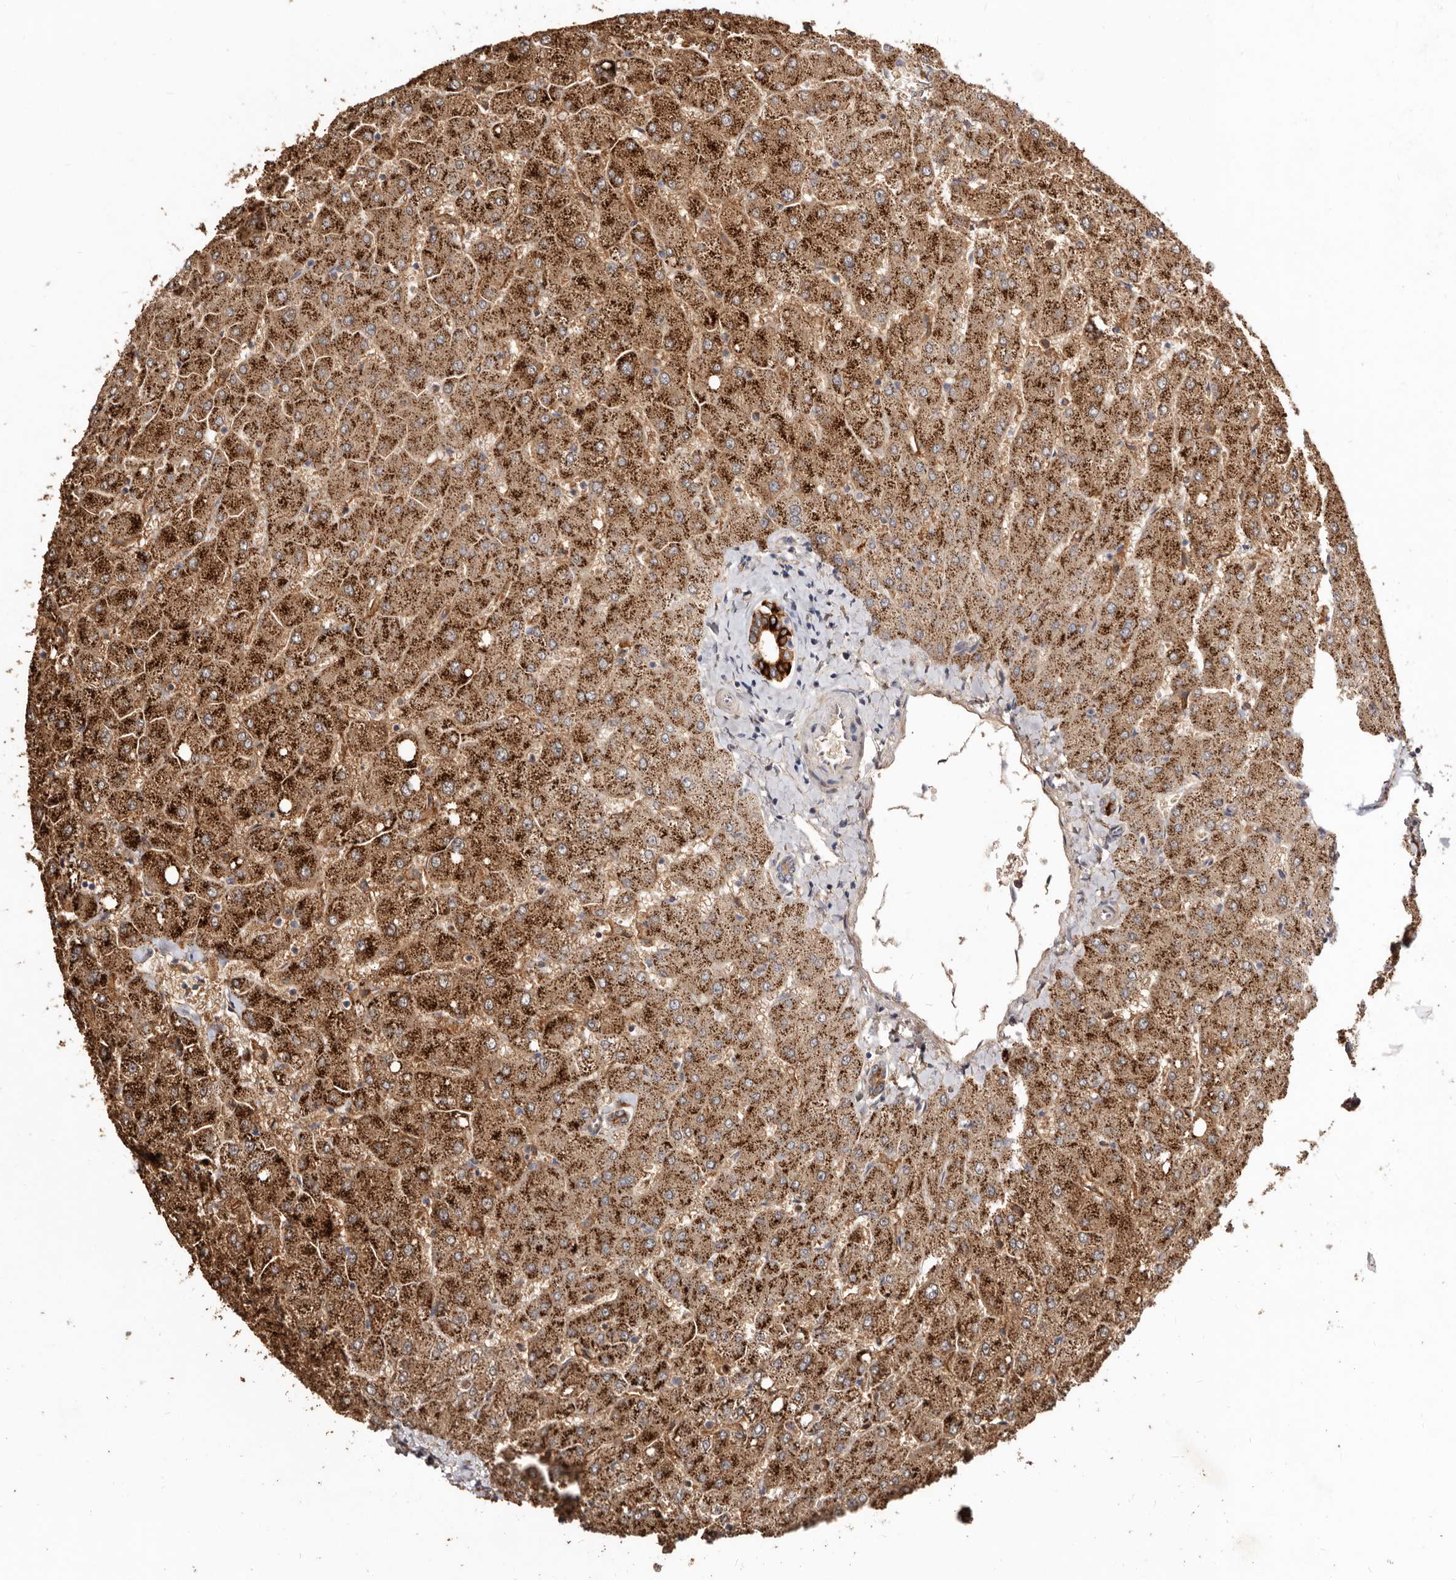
{"staining": {"intensity": "strong", "quantity": ">75%", "location": "cytoplasmic/membranous"}, "tissue": "liver", "cell_type": "Cholangiocytes", "image_type": "normal", "snomed": [{"axis": "morphology", "description": "Normal tissue, NOS"}, {"axis": "topography", "description": "Liver"}], "caption": "Strong cytoplasmic/membranous protein expression is appreciated in about >75% of cholangiocytes in liver. The staining was performed using DAB, with brown indicating positive protein expression. Nuclei are stained blue with hematoxylin.", "gene": "LRRC25", "patient": {"sex": "female", "age": 54}}